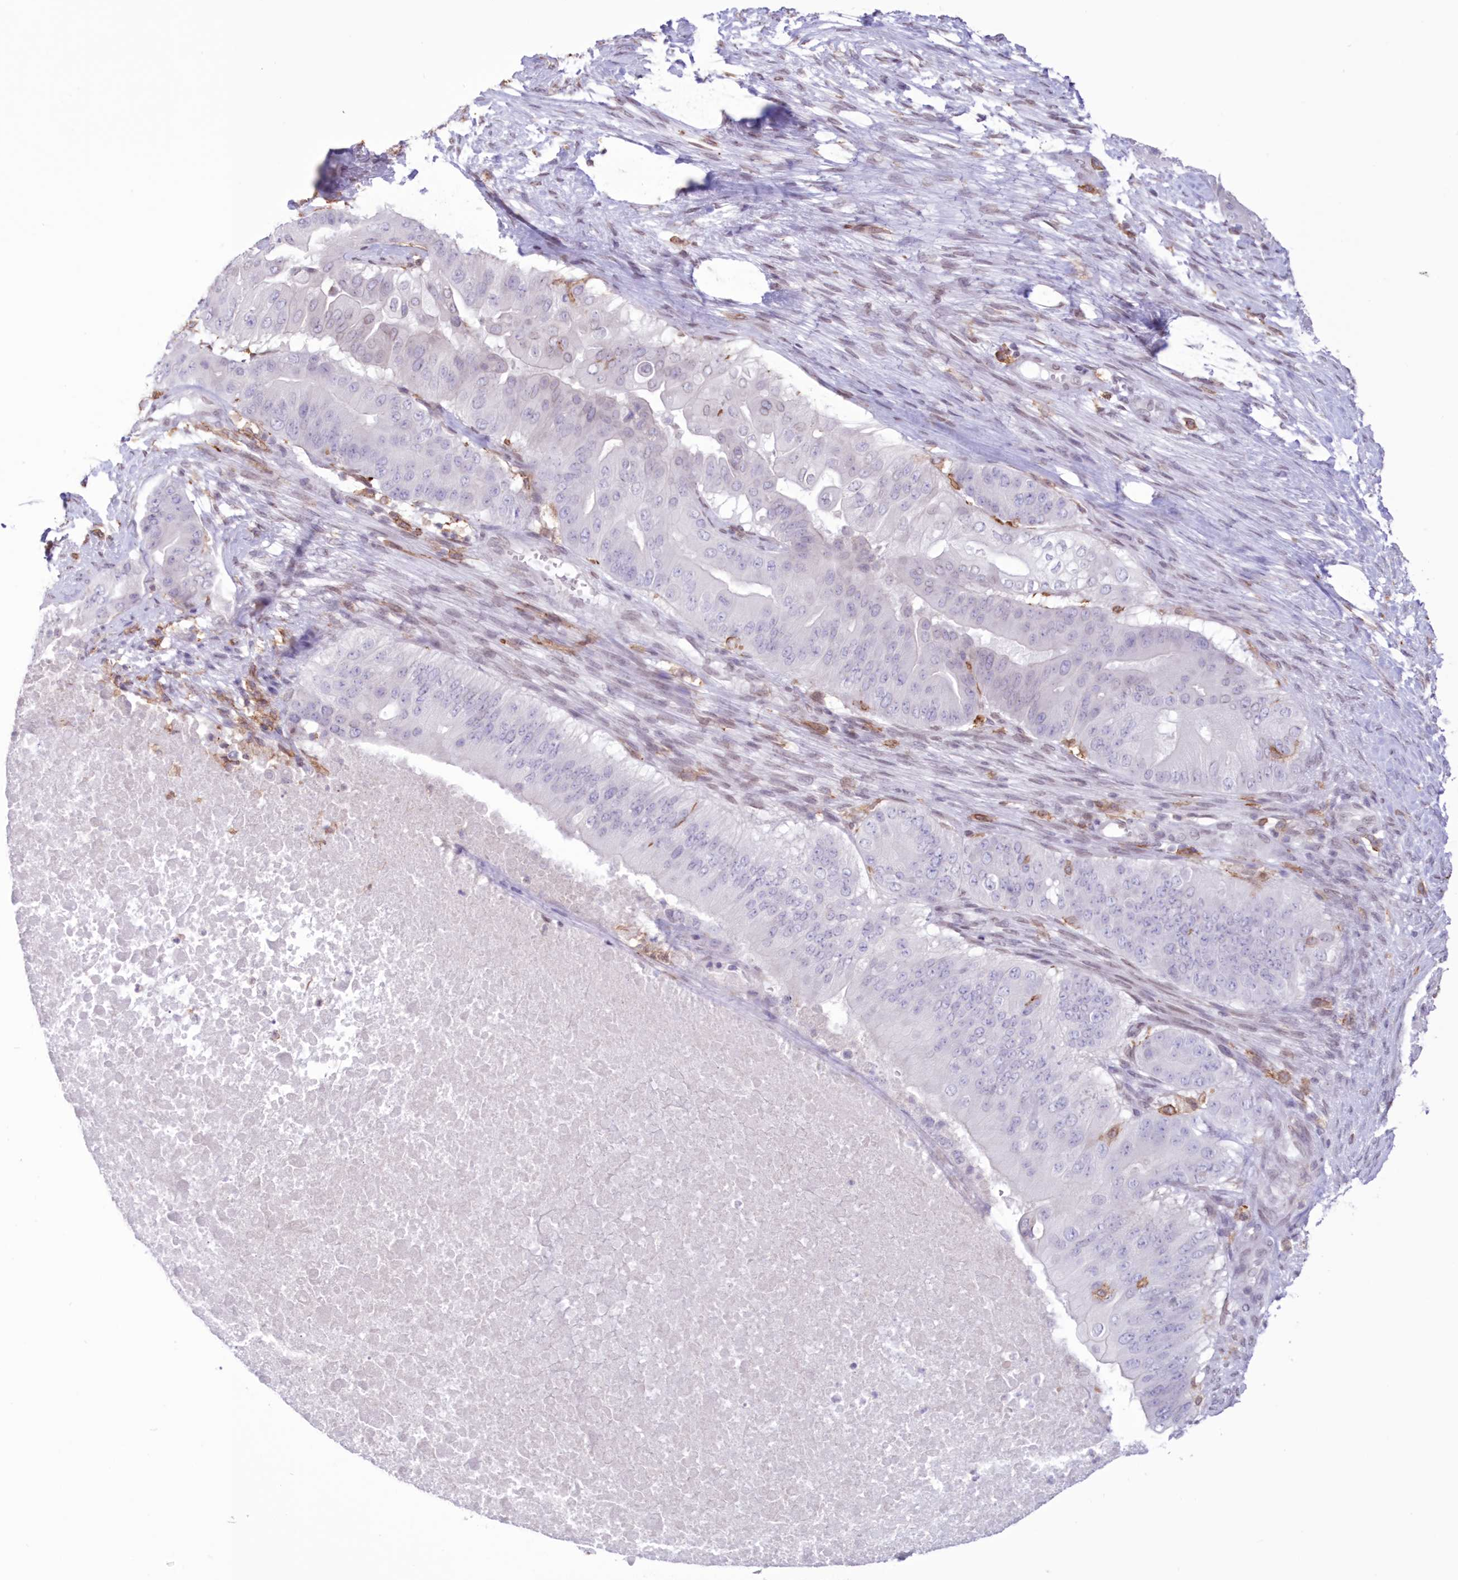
{"staining": {"intensity": "negative", "quantity": "none", "location": "none"}, "tissue": "pancreatic cancer", "cell_type": "Tumor cells", "image_type": "cancer", "snomed": [{"axis": "morphology", "description": "Adenocarcinoma, NOS"}, {"axis": "topography", "description": "Pancreas"}], "caption": "An IHC histopathology image of pancreatic cancer is shown. There is no staining in tumor cells of pancreatic cancer. Nuclei are stained in blue.", "gene": "C11orf1", "patient": {"sex": "female", "age": 77}}